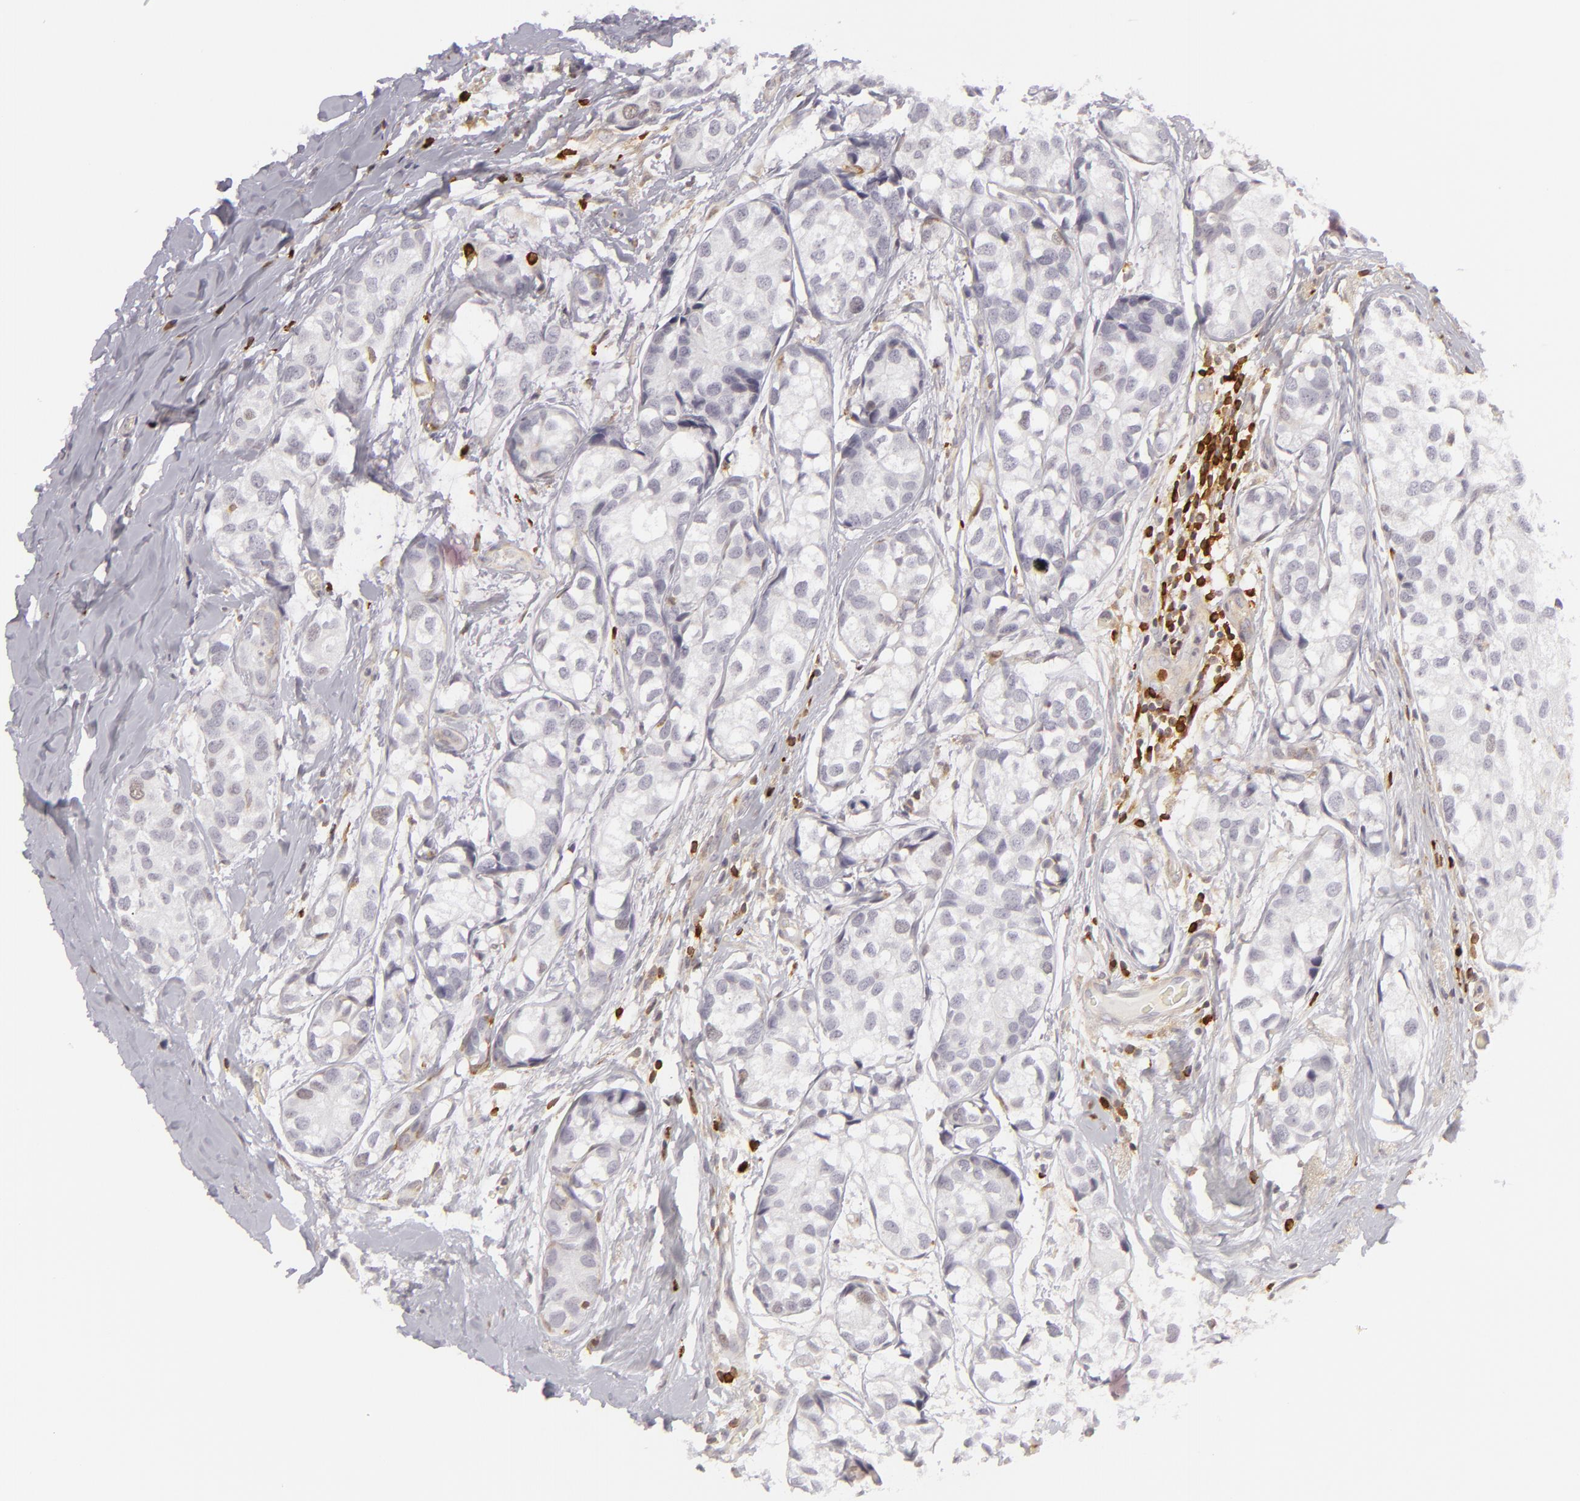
{"staining": {"intensity": "negative", "quantity": "none", "location": "none"}, "tissue": "breast cancer", "cell_type": "Tumor cells", "image_type": "cancer", "snomed": [{"axis": "morphology", "description": "Duct carcinoma"}, {"axis": "topography", "description": "Breast"}], "caption": "Immunohistochemistry (IHC) micrograph of breast cancer stained for a protein (brown), which demonstrates no positivity in tumor cells. (DAB (3,3'-diaminobenzidine) immunohistochemistry, high magnification).", "gene": "APOBEC3G", "patient": {"sex": "female", "age": 68}}